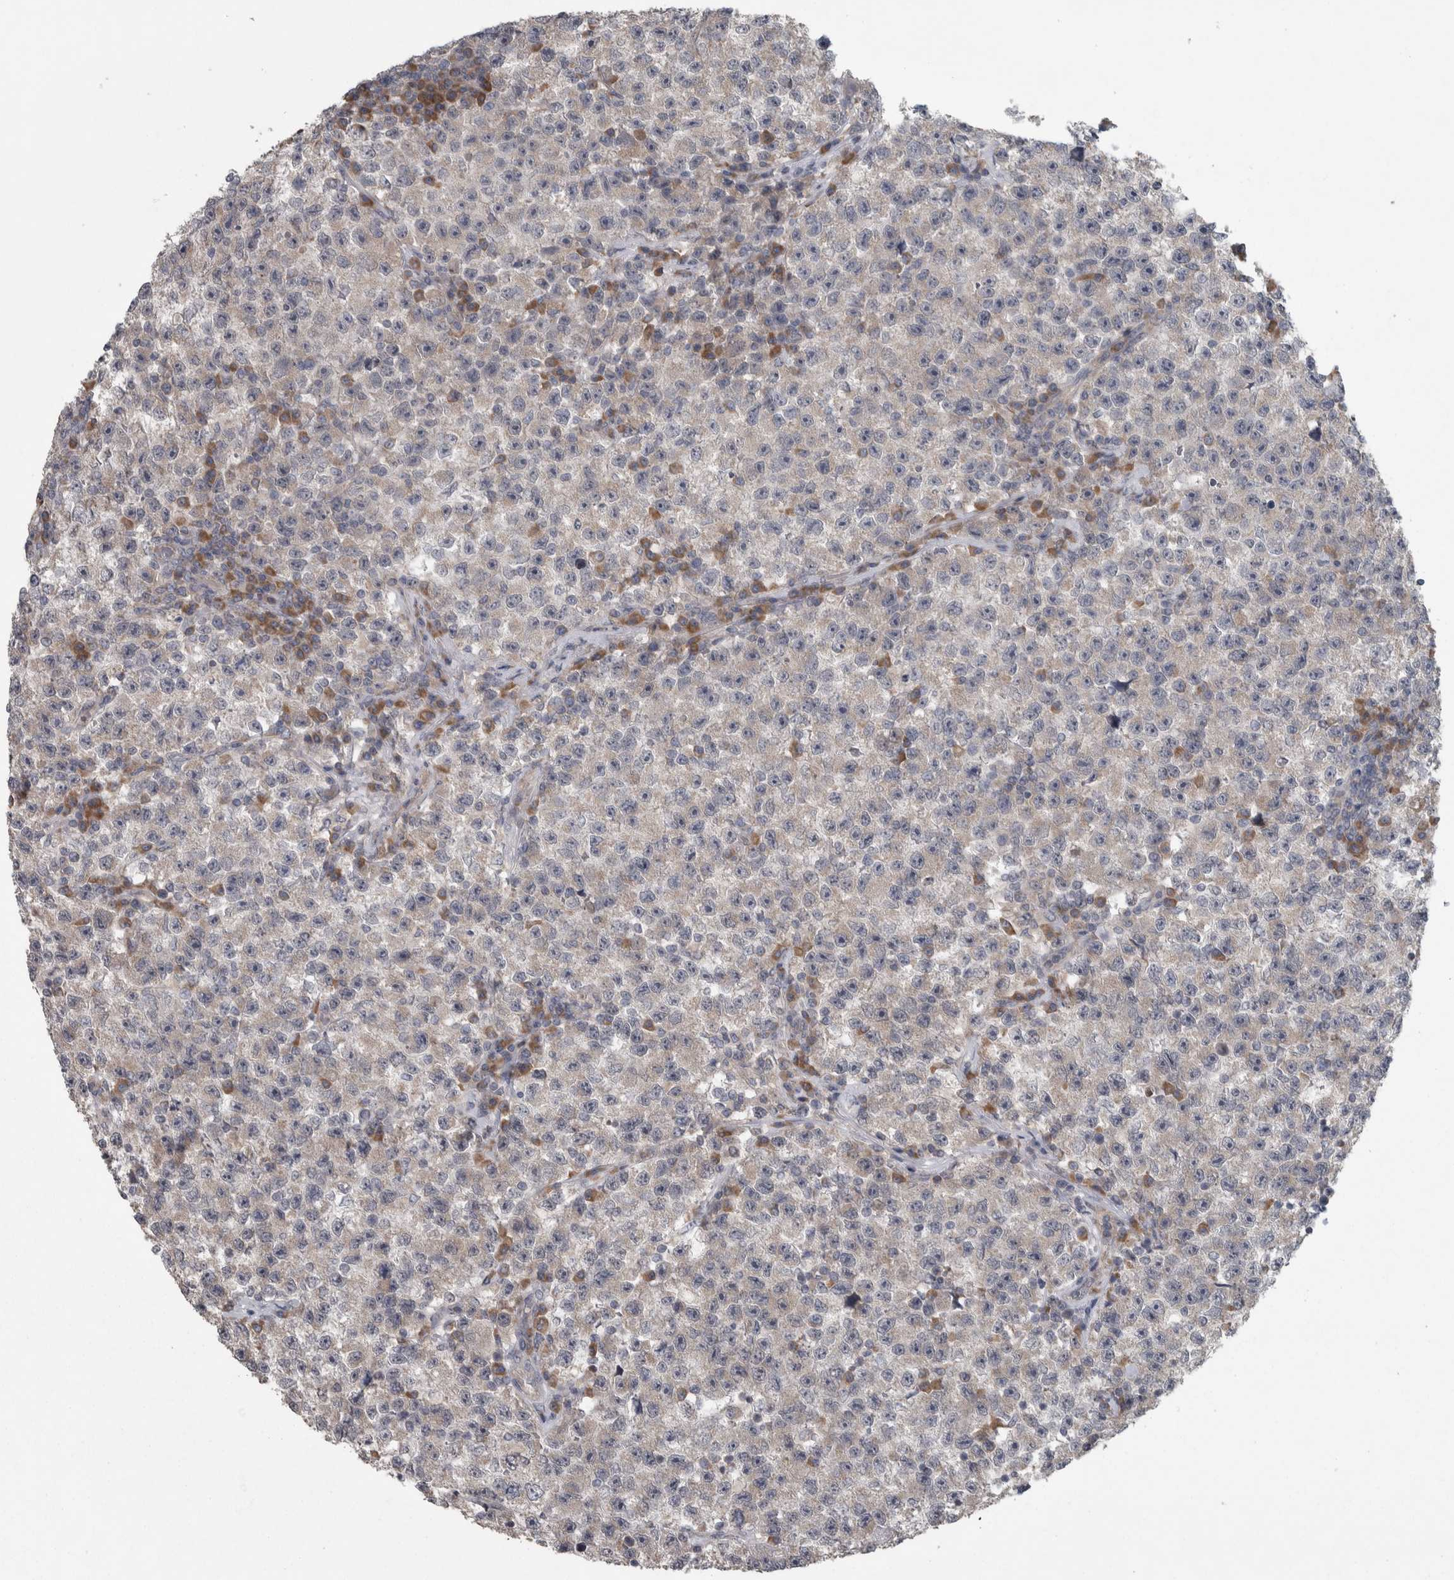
{"staining": {"intensity": "negative", "quantity": "none", "location": "none"}, "tissue": "testis cancer", "cell_type": "Tumor cells", "image_type": "cancer", "snomed": [{"axis": "morphology", "description": "Seminoma, NOS"}, {"axis": "topography", "description": "Testis"}], "caption": "High power microscopy histopathology image of an immunohistochemistry image of testis cancer, revealing no significant expression in tumor cells. The staining is performed using DAB (3,3'-diaminobenzidine) brown chromogen with nuclei counter-stained in using hematoxylin.", "gene": "SRP68", "patient": {"sex": "male", "age": 22}}